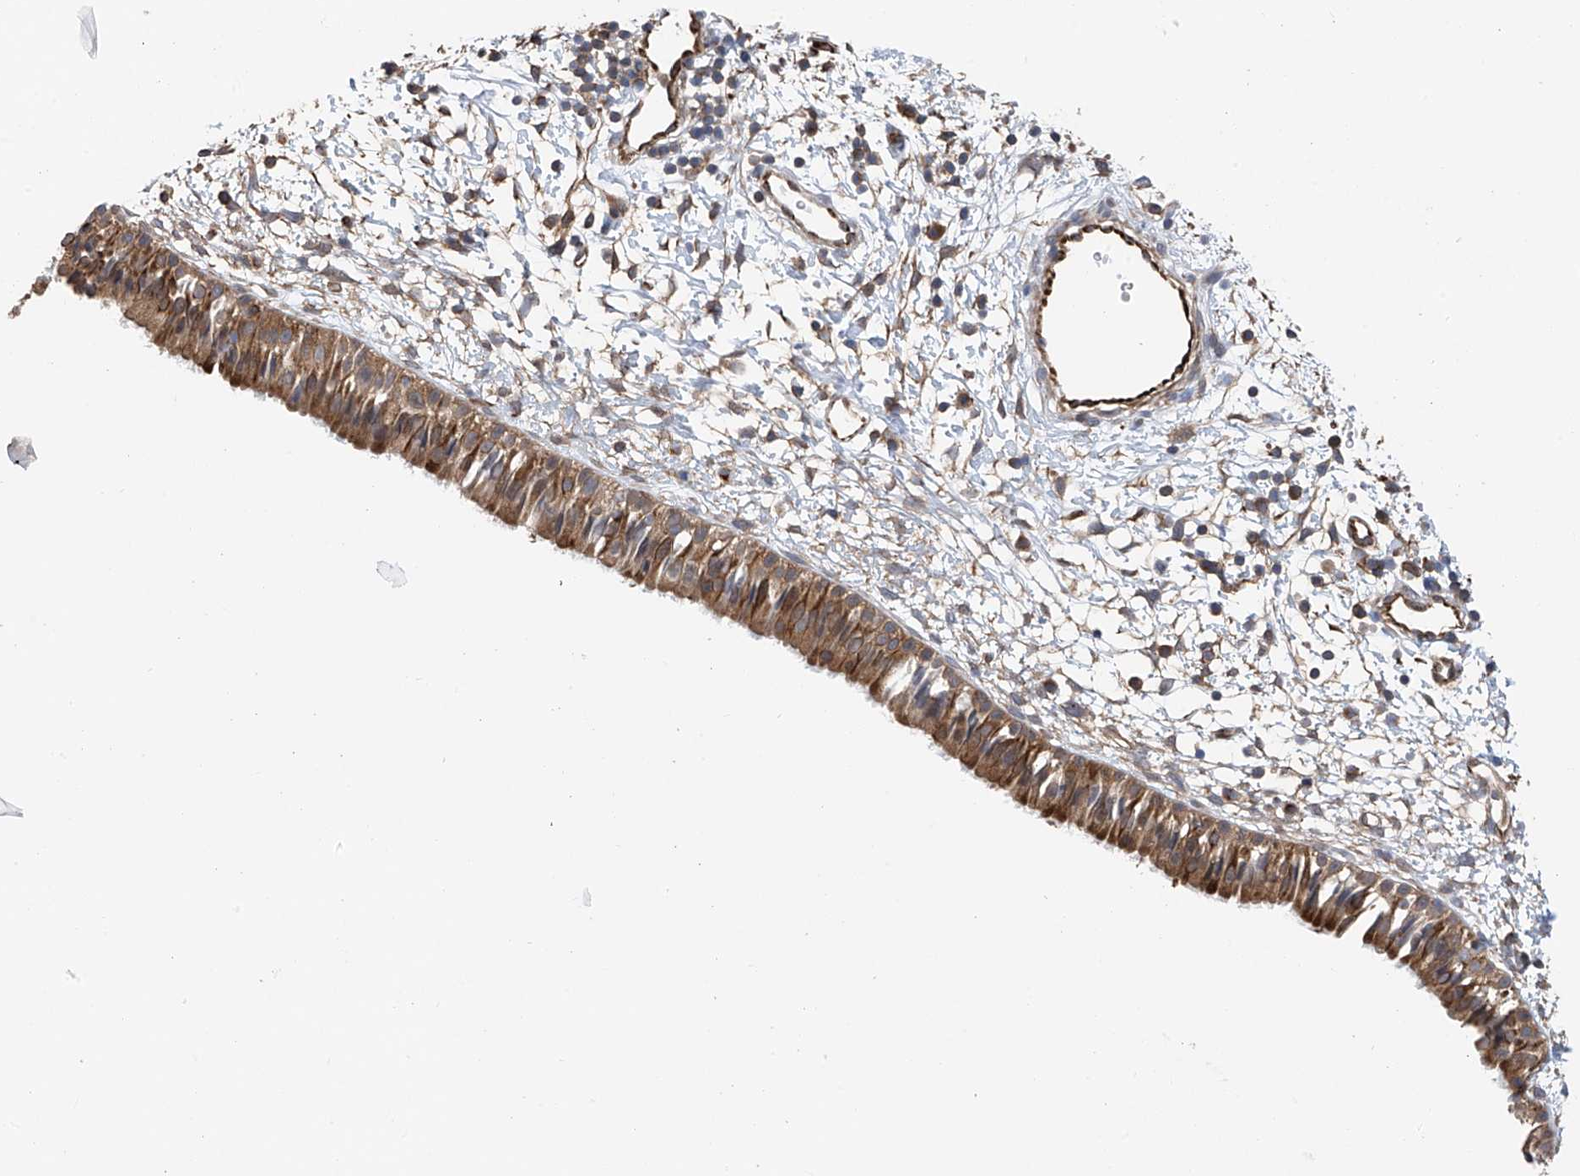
{"staining": {"intensity": "moderate", "quantity": ">75%", "location": "cytoplasmic/membranous"}, "tissue": "nasopharynx", "cell_type": "Respiratory epithelial cells", "image_type": "normal", "snomed": [{"axis": "morphology", "description": "Normal tissue, NOS"}, {"axis": "topography", "description": "Nasopharynx"}], "caption": "Nasopharynx stained with DAB immunohistochemistry demonstrates medium levels of moderate cytoplasmic/membranous staining in approximately >75% of respiratory epithelial cells.", "gene": "CHPF", "patient": {"sex": "male", "age": 22}}